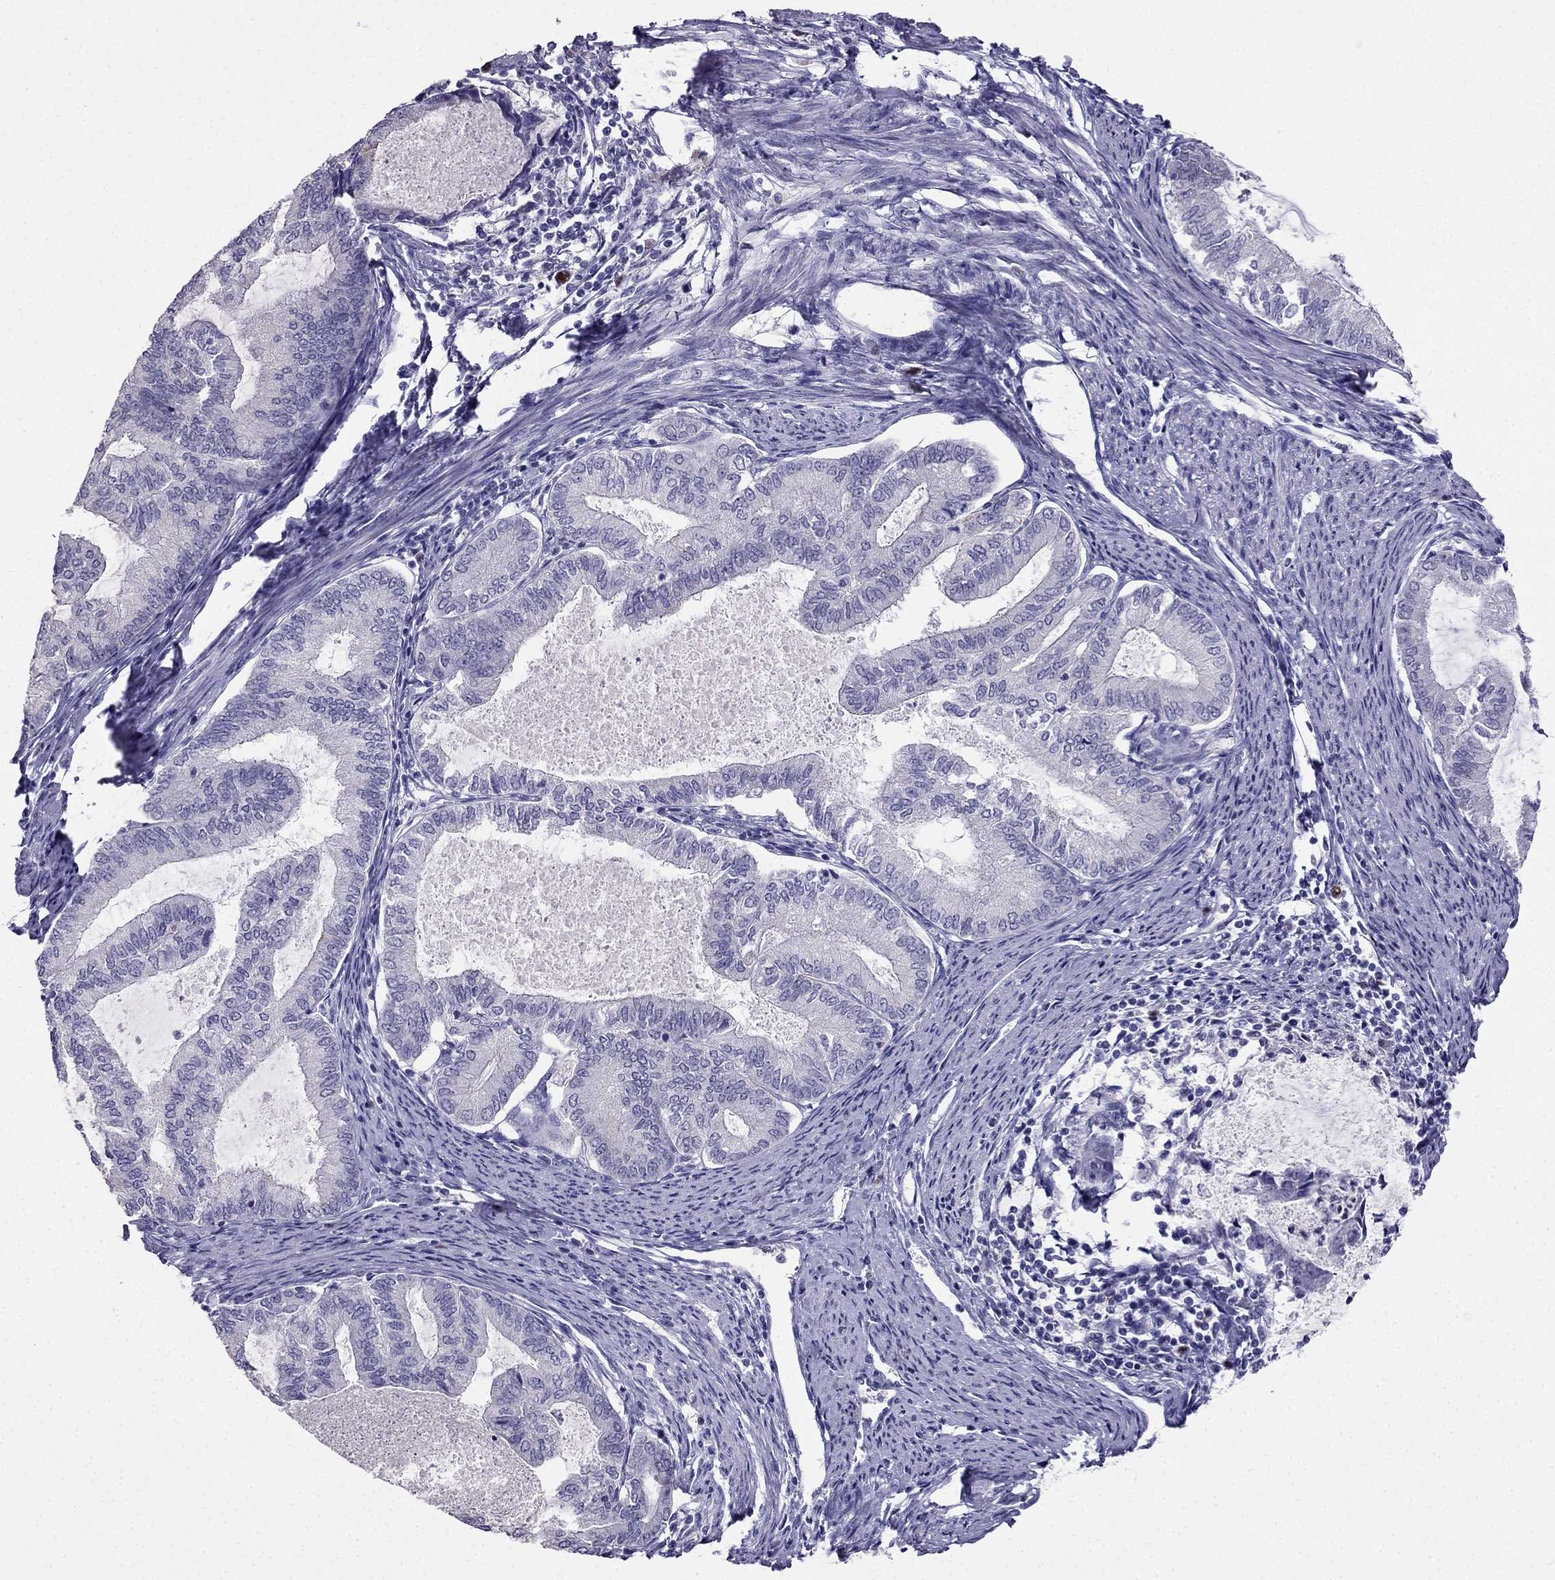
{"staining": {"intensity": "negative", "quantity": "none", "location": "none"}, "tissue": "endometrial cancer", "cell_type": "Tumor cells", "image_type": "cancer", "snomed": [{"axis": "morphology", "description": "Adenocarcinoma, NOS"}, {"axis": "topography", "description": "Endometrium"}], "caption": "A high-resolution micrograph shows immunohistochemistry (IHC) staining of endometrial cancer (adenocarcinoma), which shows no significant staining in tumor cells.", "gene": "ARID3A", "patient": {"sex": "female", "age": 86}}